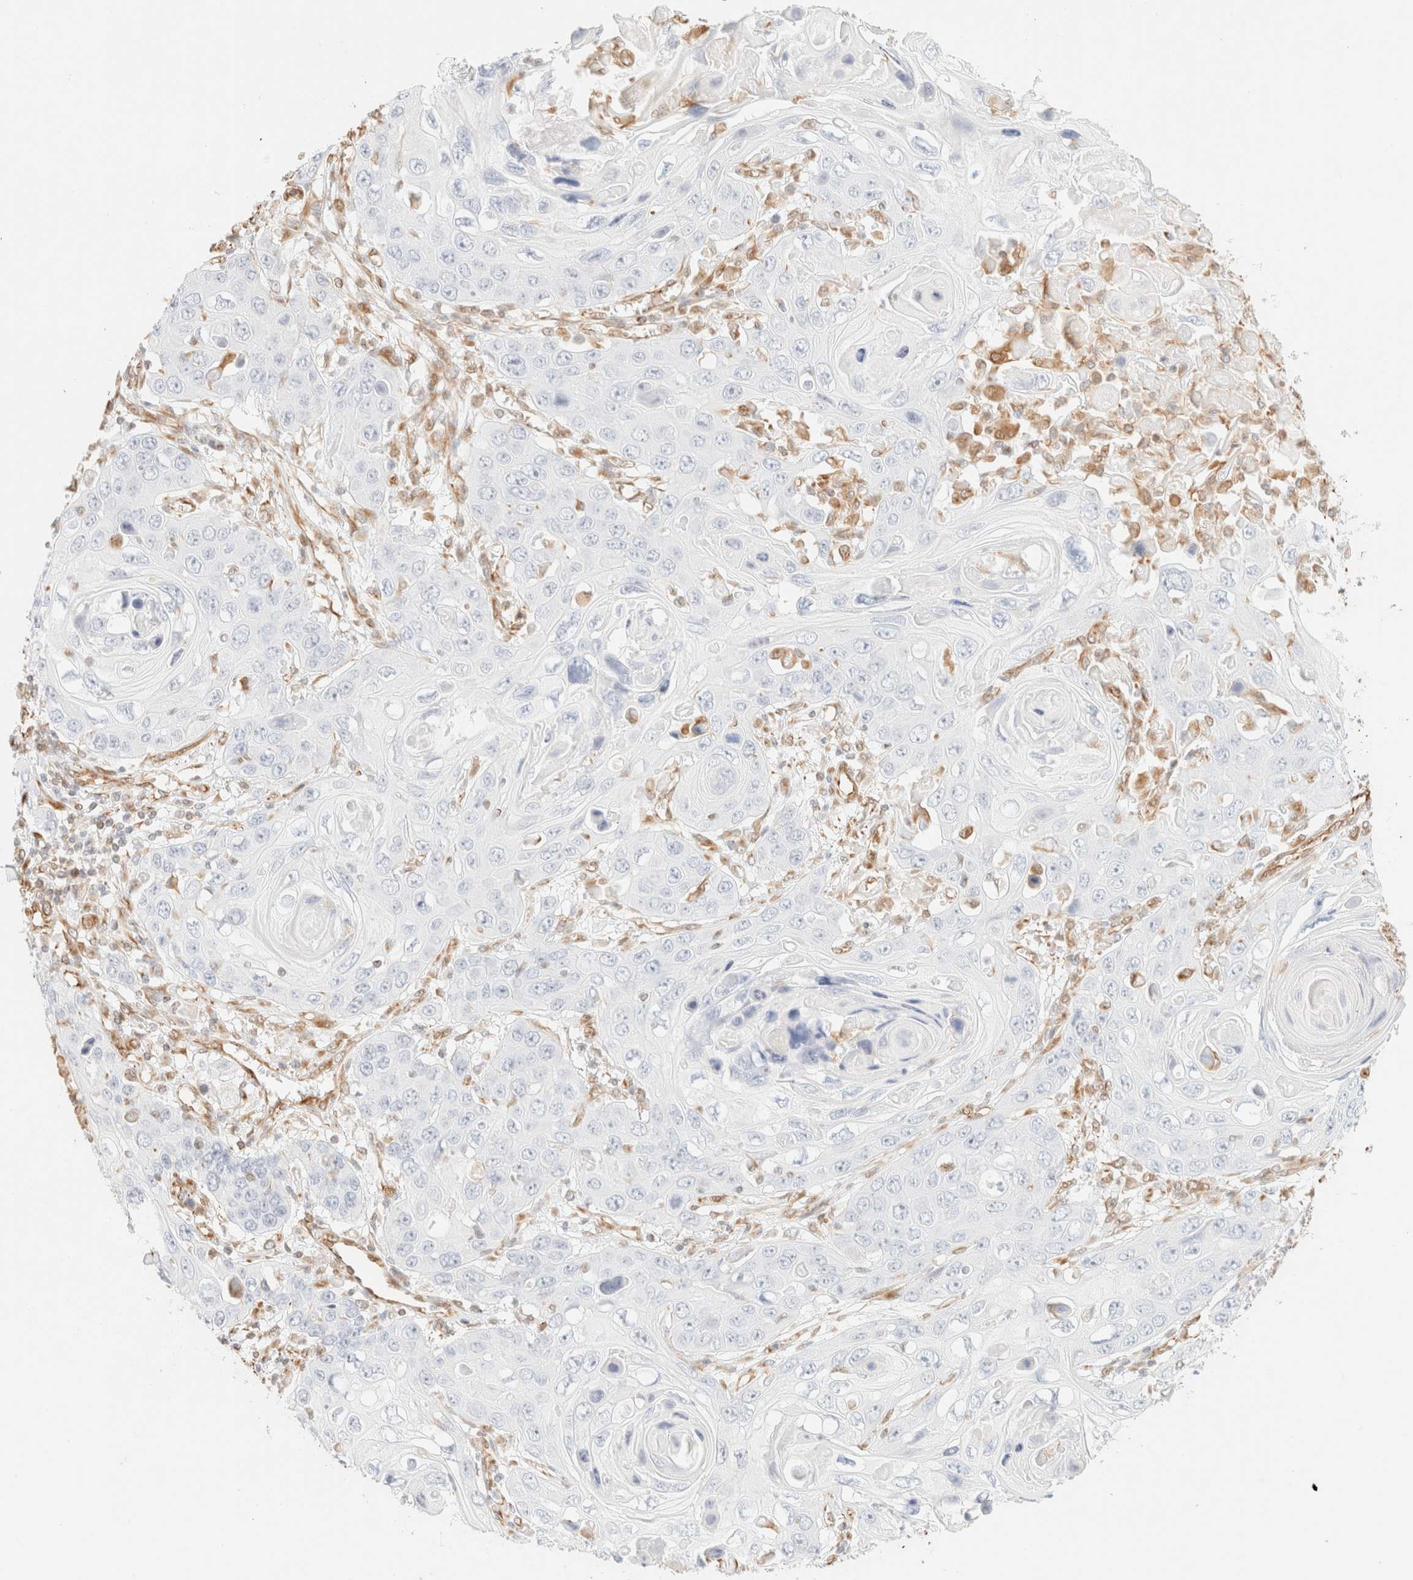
{"staining": {"intensity": "negative", "quantity": "none", "location": "none"}, "tissue": "skin cancer", "cell_type": "Tumor cells", "image_type": "cancer", "snomed": [{"axis": "morphology", "description": "Squamous cell carcinoma, NOS"}, {"axis": "topography", "description": "Skin"}], "caption": "Immunohistochemical staining of human skin squamous cell carcinoma exhibits no significant positivity in tumor cells.", "gene": "ZSCAN18", "patient": {"sex": "male", "age": 55}}